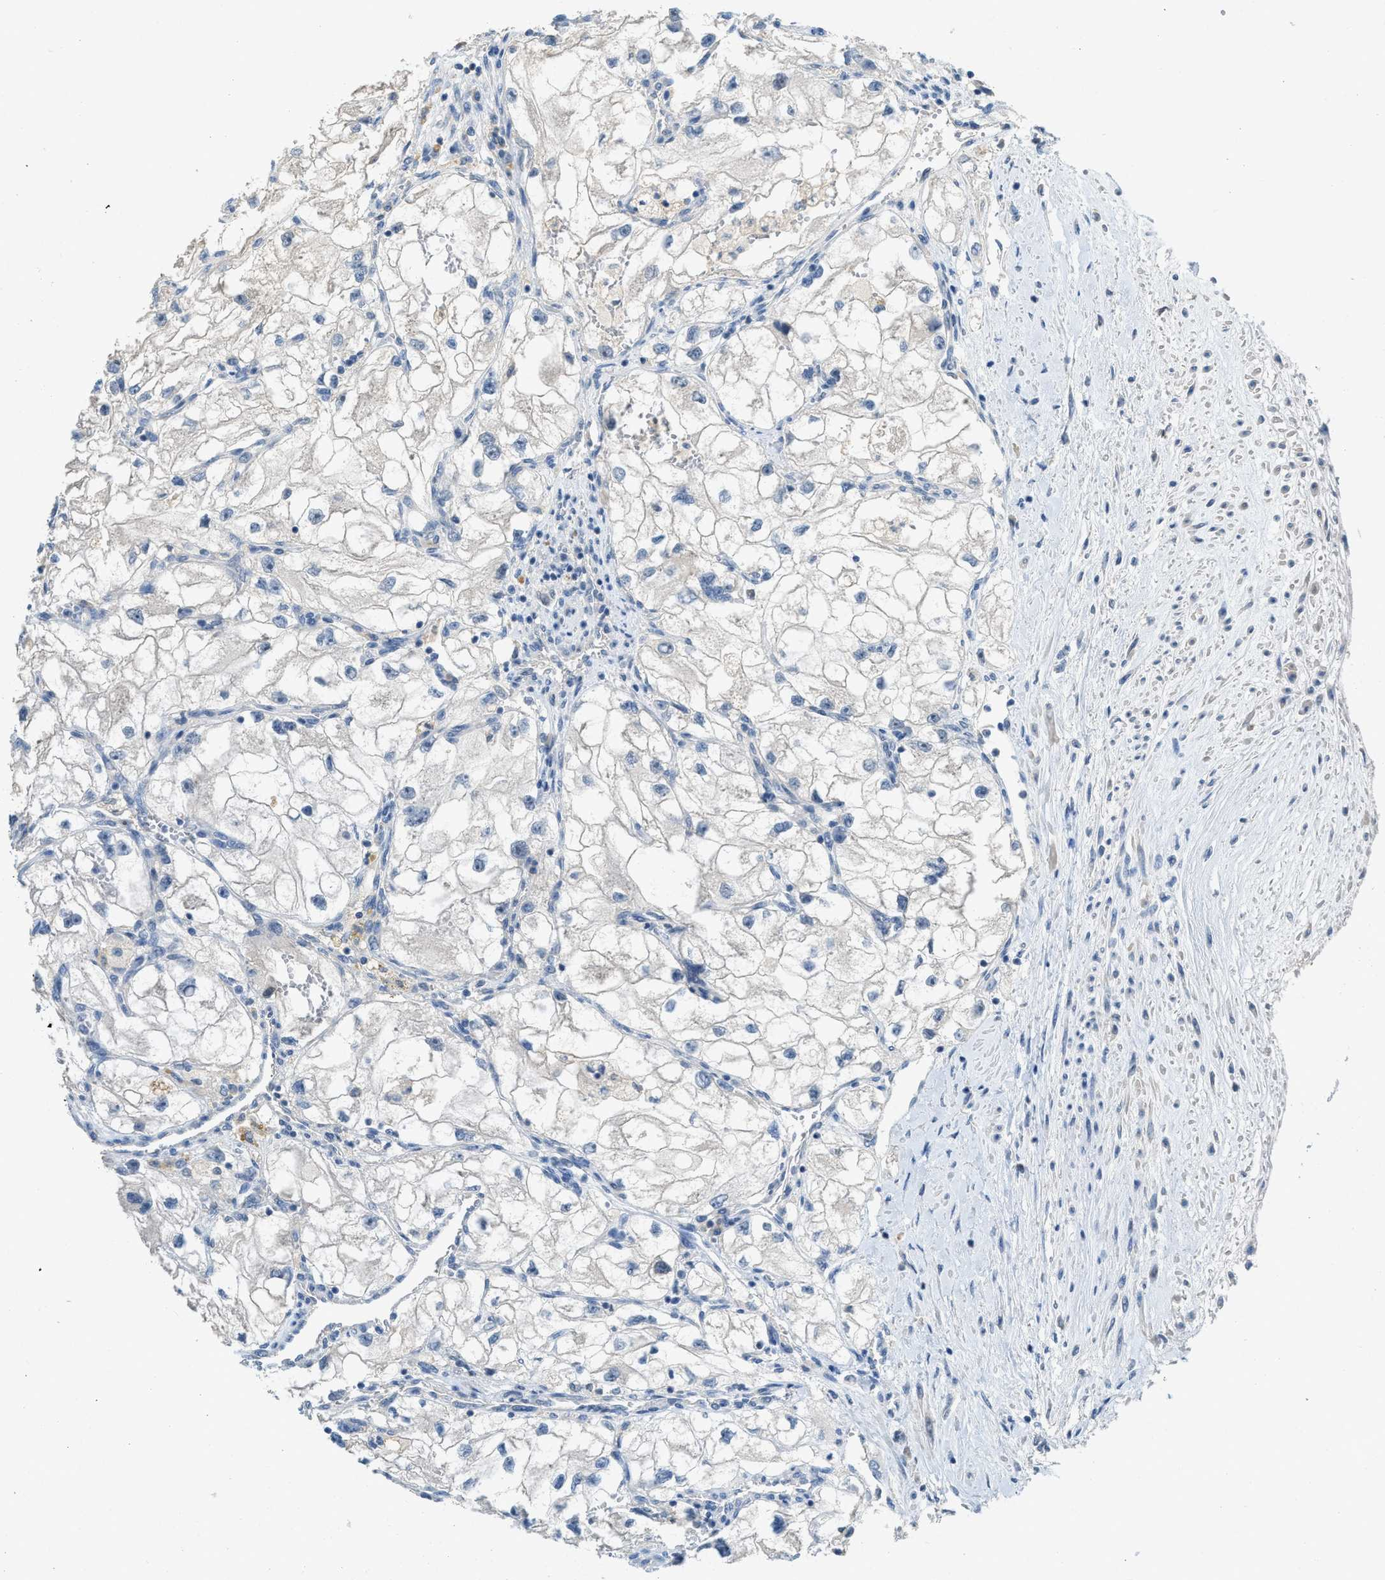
{"staining": {"intensity": "negative", "quantity": "none", "location": "none"}, "tissue": "renal cancer", "cell_type": "Tumor cells", "image_type": "cancer", "snomed": [{"axis": "morphology", "description": "Adenocarcinoma, NOS"}, {"axis": "topography", "description": "Kidney"}], "caption": "Immunohistochemical staining of human adenocarcinoma (renal) shows no significant positivity in tumor cells.", "gene": "MIS18A", "patient": {"sex": "female", "age": 70}}